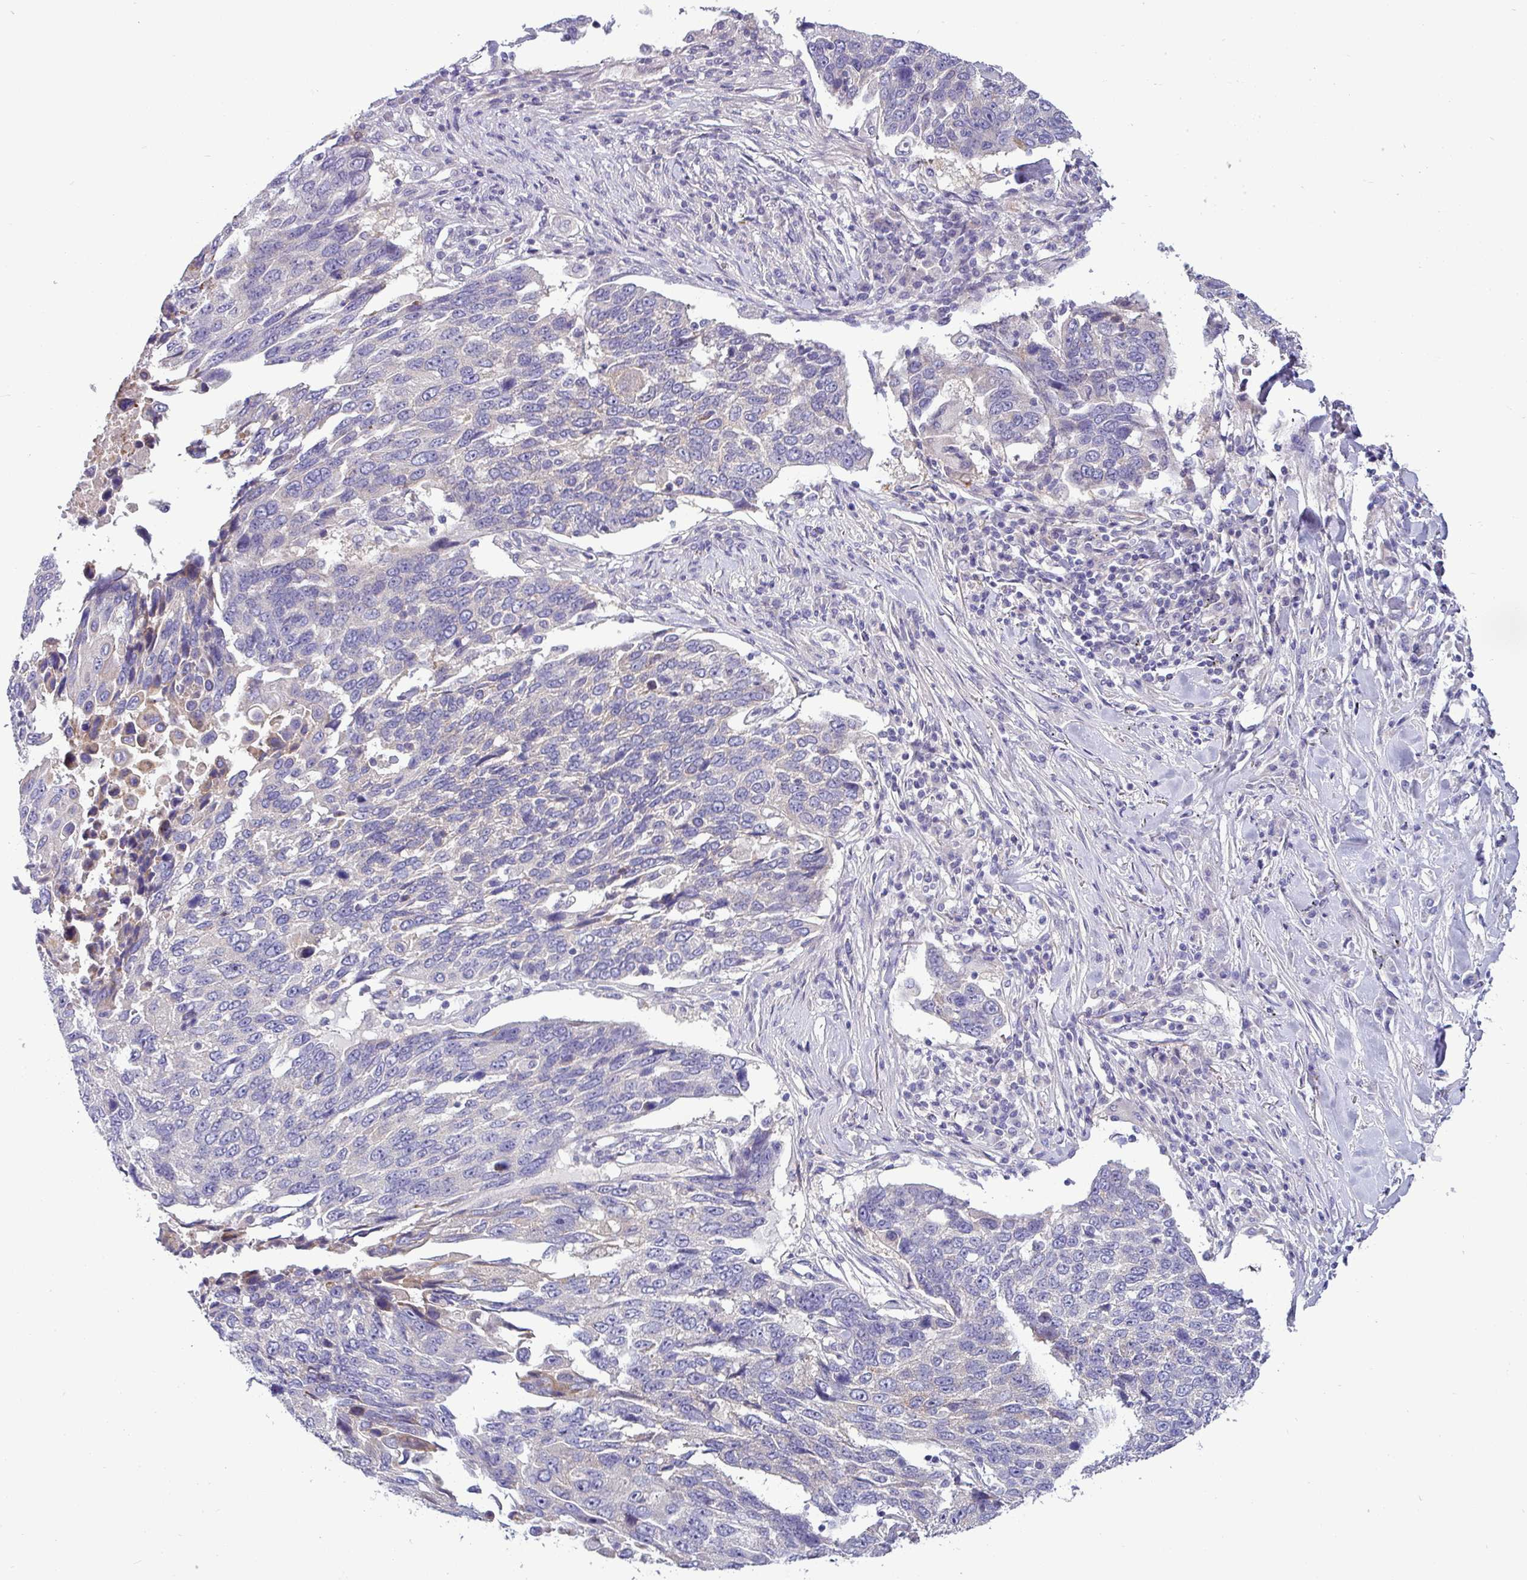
{"staining": {"intensity": "negative", "quantity": "none", "location": "none"}, "tissue": "lung cancer", "cell_type": "Tumor cells", "image_type": "cancer", "snomed": [{"axis": "morphology", "description": "Squamous cell carcinoma, NOS"}, {"axis": "topography", "description": "Lung"}], "caption": "This is a micrograph of IHC staining of lung cancer, which shows no positivity in tumor cells.", "gene": "ACAP3", "patient": {"sex": "male", "age": 66}}